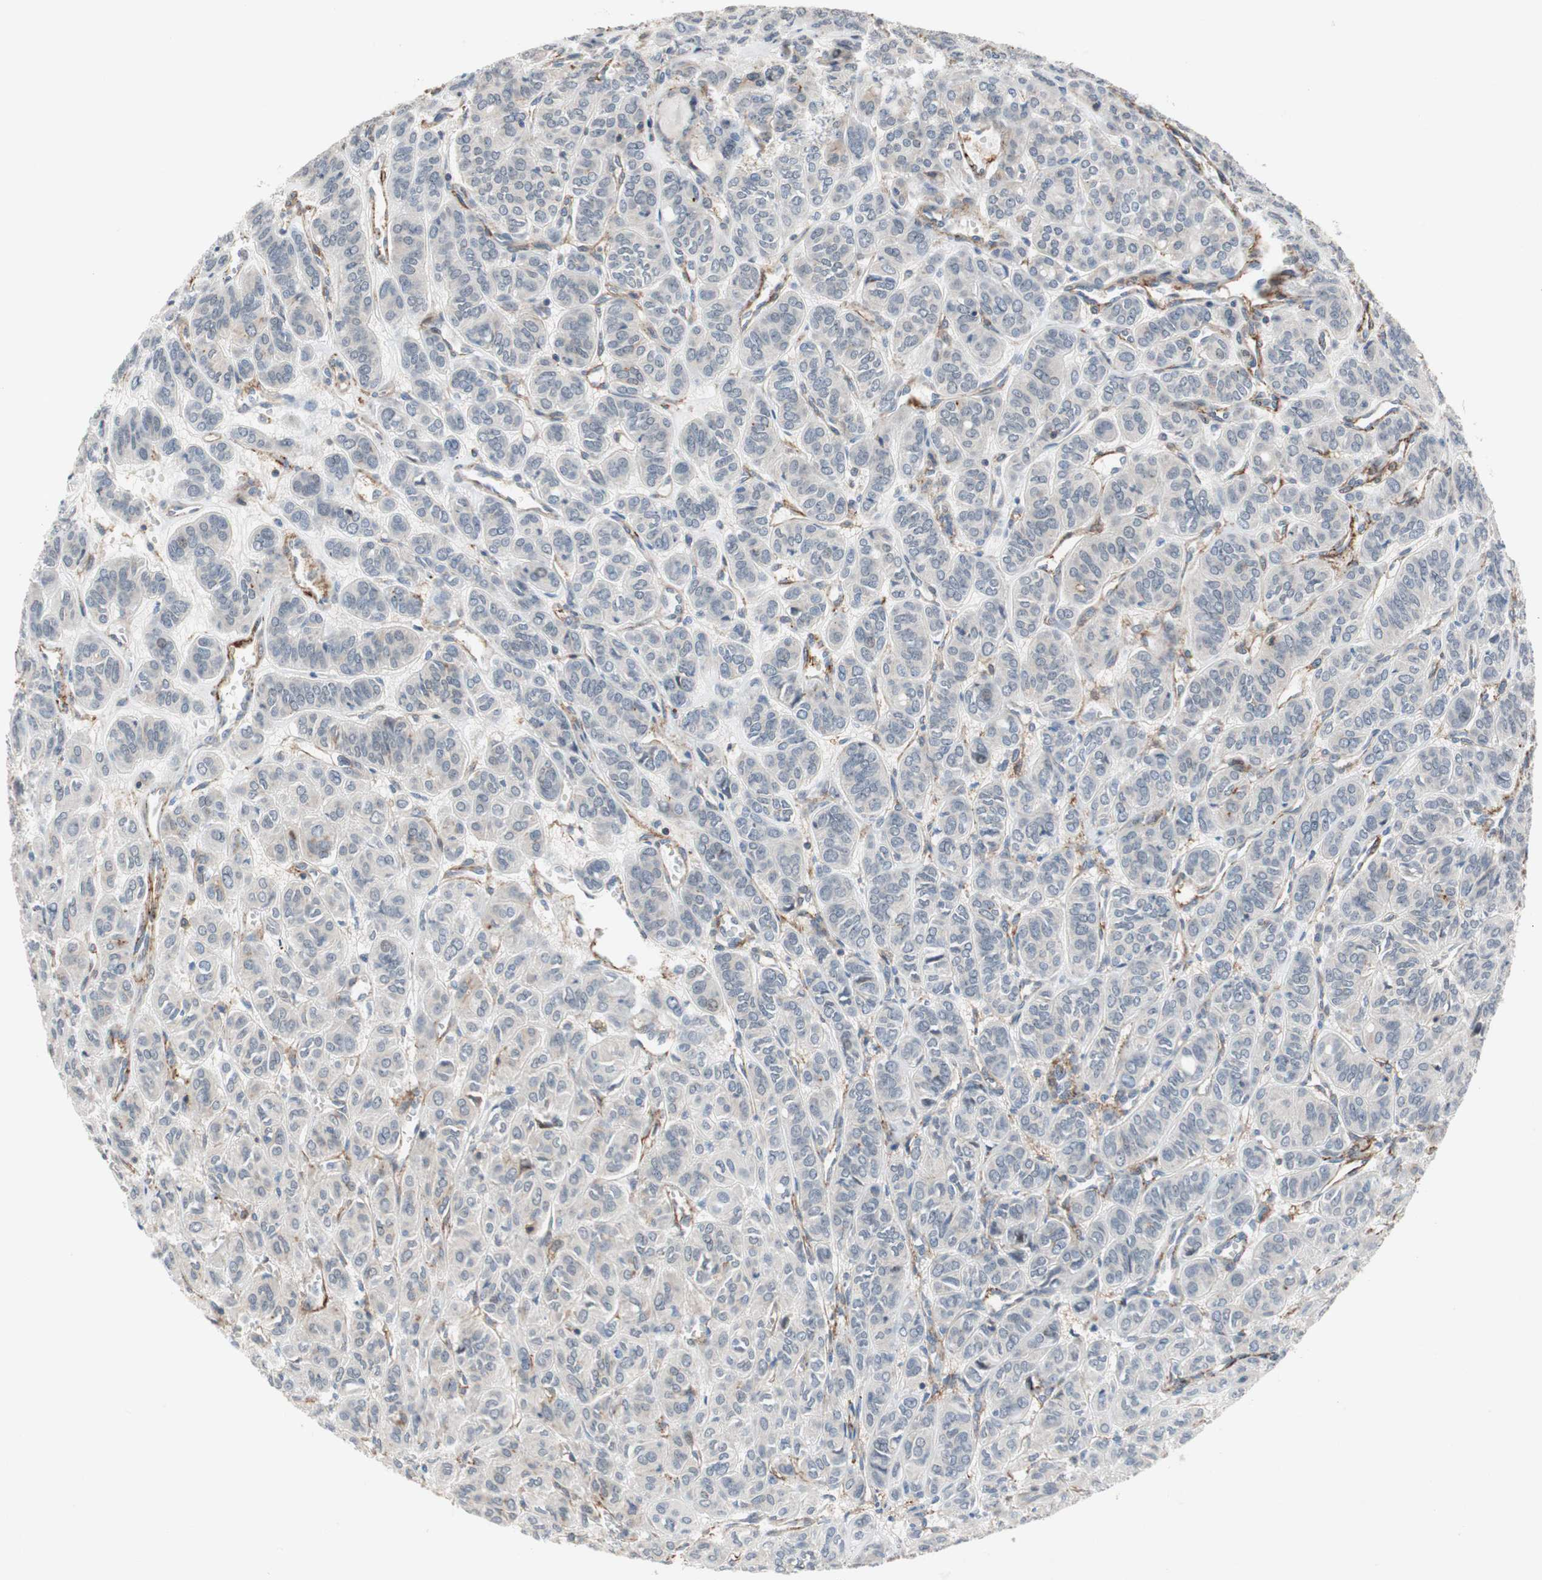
{"staining": {"intensity": "negative", "quantity": "none", "location": "none"}, "tissue": "thyroid cancer", "cell_type": "Tumor cells", "image_type": "cancer", "snomed": [{"axis": "morphology", "description": "Follicular adenoma carcinoma, NOS"}, {"axis": "topography", "description": "Thyroid gland"}], "caption": "High magnification brightfield microscopy of follicular adenoma carcinoma (thyroid) stained with DAB (3,3'-diaminobenzidine) (brown) and counterstained with hematoxylin (blue): tumor cells show no significant positivity.", "gene": "GRHL1", "patient": {"sex": "female", "age": 71}}